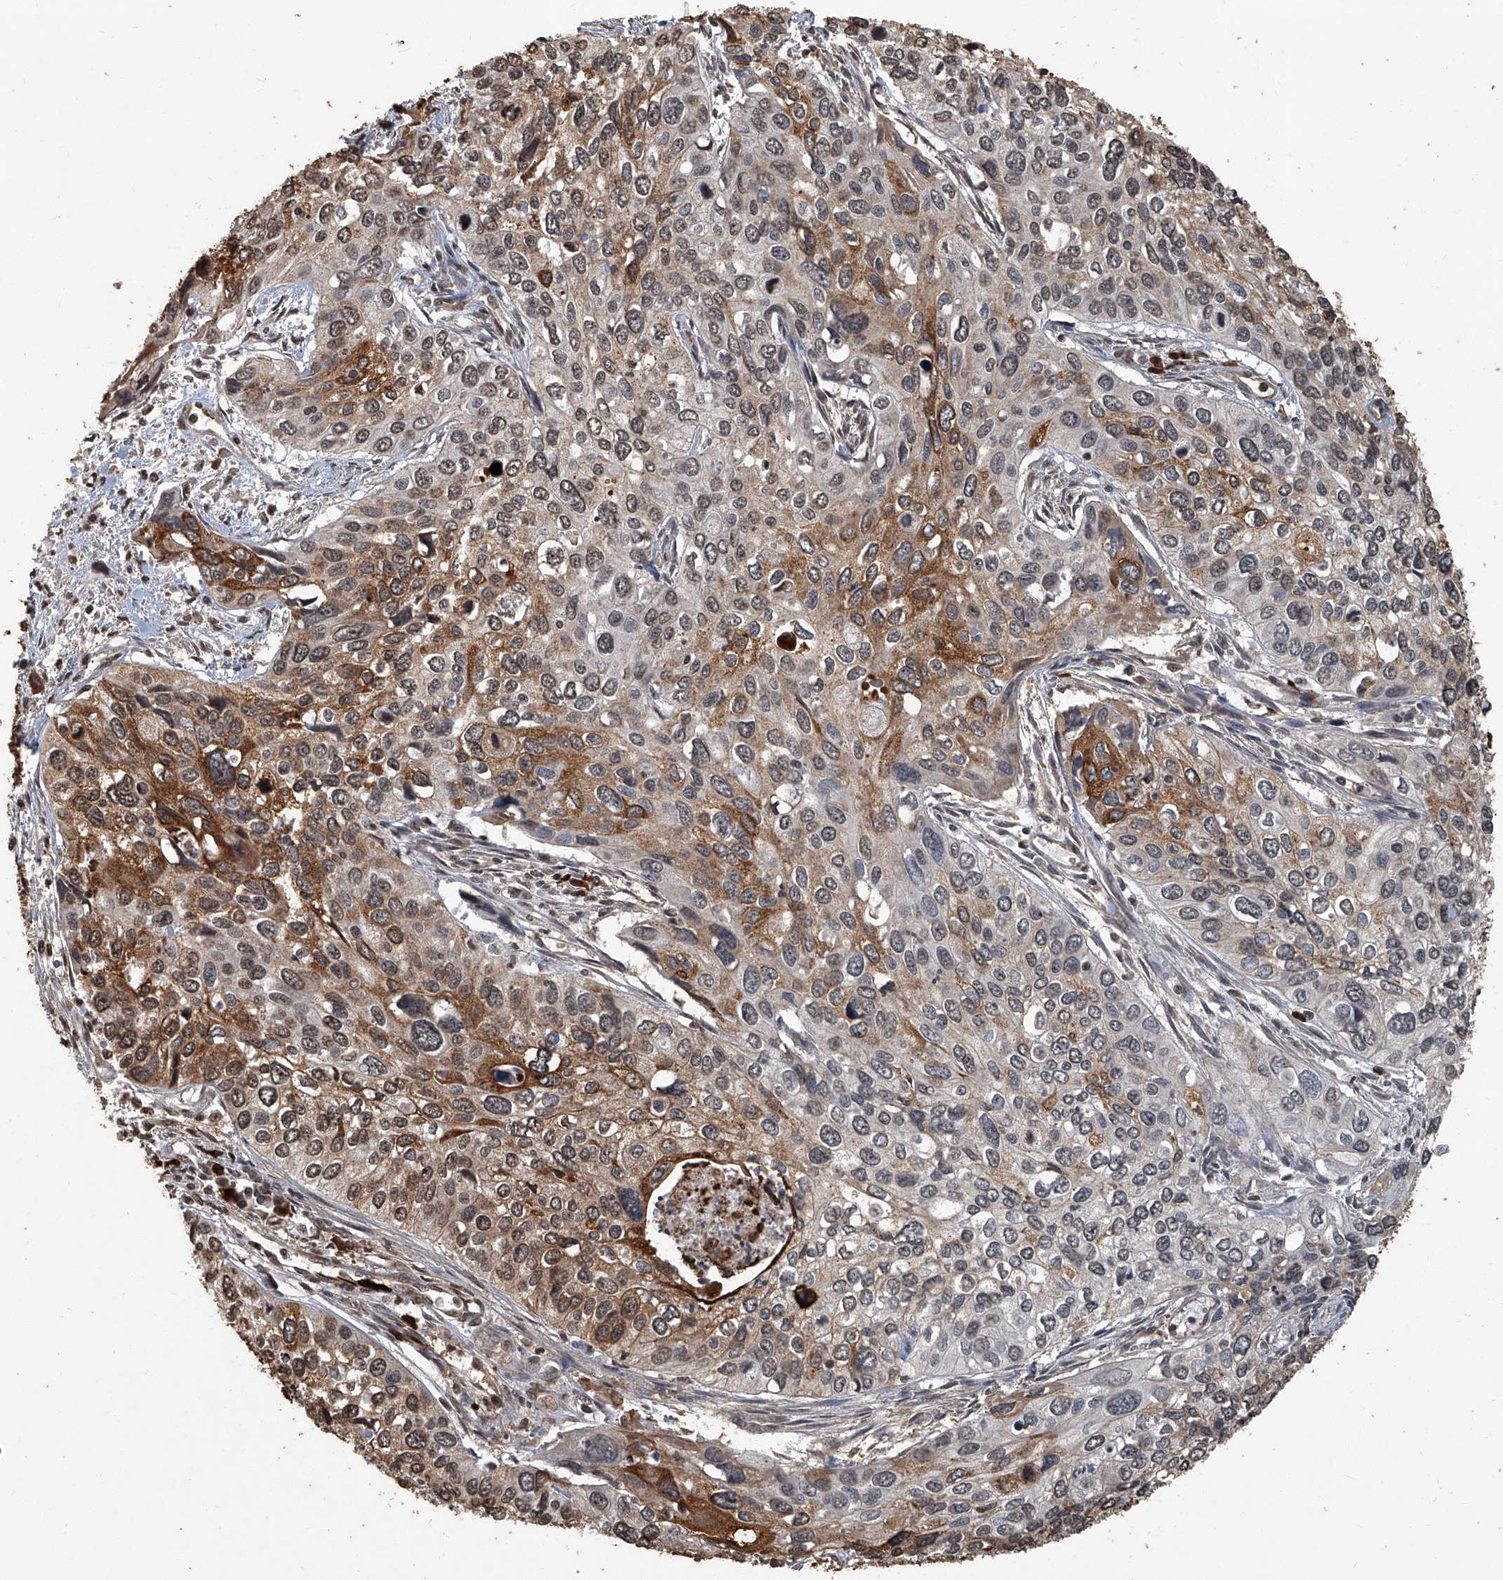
{"staining": {"intensity": "moderate", "quantity": "25%-75%", "location": "cytoplasmic/membranous,nuclear"}, "tissue": "cervical cancer", "cell_type": "Tumor cells", "image_type": "cancer", "snomed": [{"axis": "morphology", "description": "Squamous cell carcinoma, NOS"}, {"axis": "topography", "description": "Cervix"}], "caption": "High-magnification brightfield microscopy of cervical cancer stained with DAB (3,3'-diaminobenzidine) (brown) and counterstained with hematoxylin (blue). tumor cells exhibit moderate cytoplasmic/membranous and nuclear staining is appreciated in about25%-75% of cells. The protein of interest is stained brown, and the nuclei are stained in blue (DAB IHC with brightfield microscopy, high magnification).", "gene": "GPR132", "patient": {"sex": "female", "age": 55}}